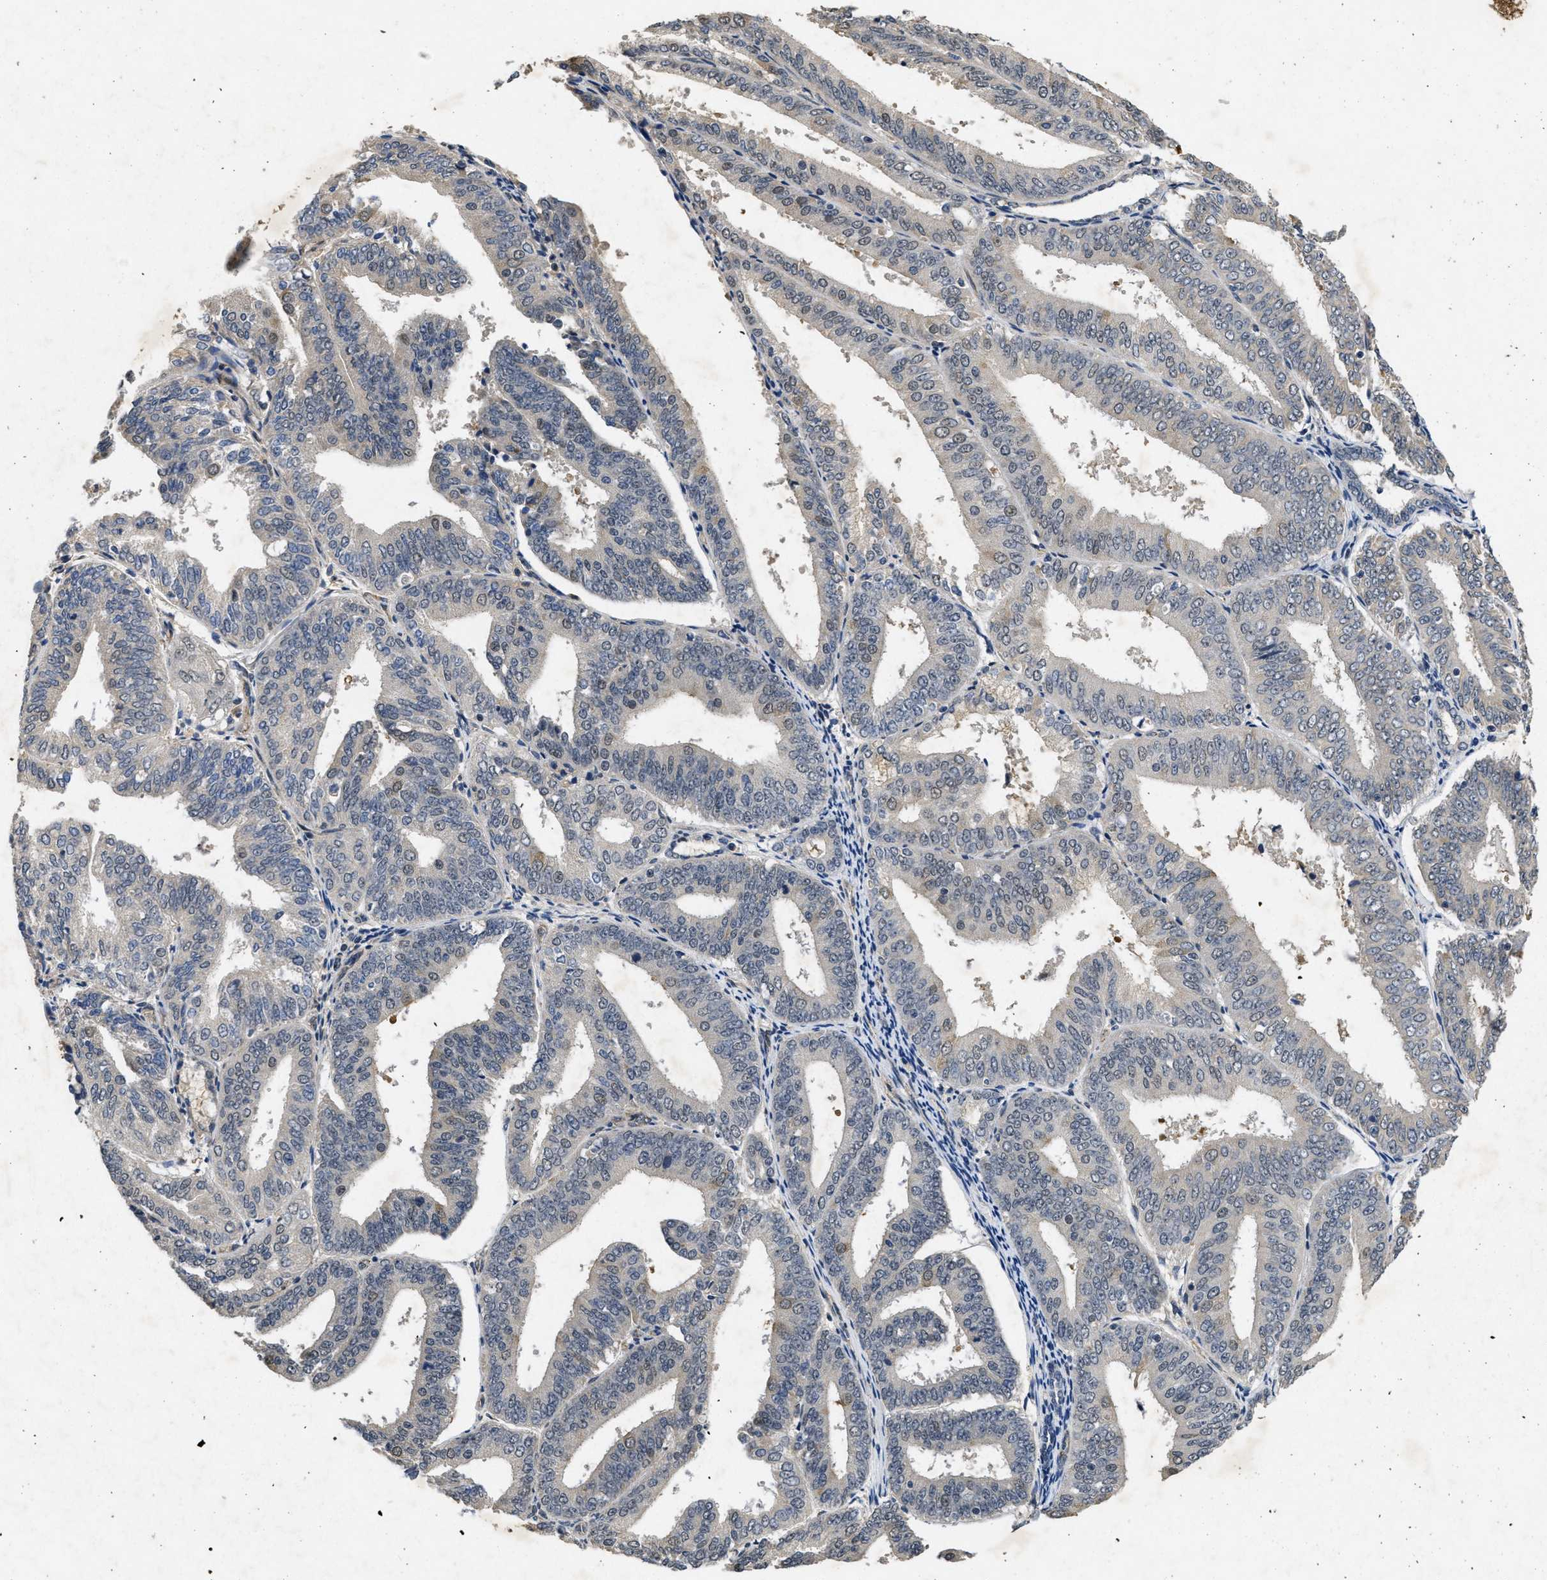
{"staining": {"intensity": "weak", "quantity": "<25%", "location": "cytoplasmic/membranous,nuclear"}, "tissue": "endometrial cancer", "cell_type": "Tumor cells", "image_type": "cancer", "snomed": [{"axis": "morphology", "description": "Adenocarcinoma, NOS"}, {"axis": "topography", "description": "Endometrium"}], "caption": "Tumor cells show no significant protein positivity in adenocarcinoma (endometrial).", "gene": "PAPOLG", "patient": {"sex": "female", "age": 63}}